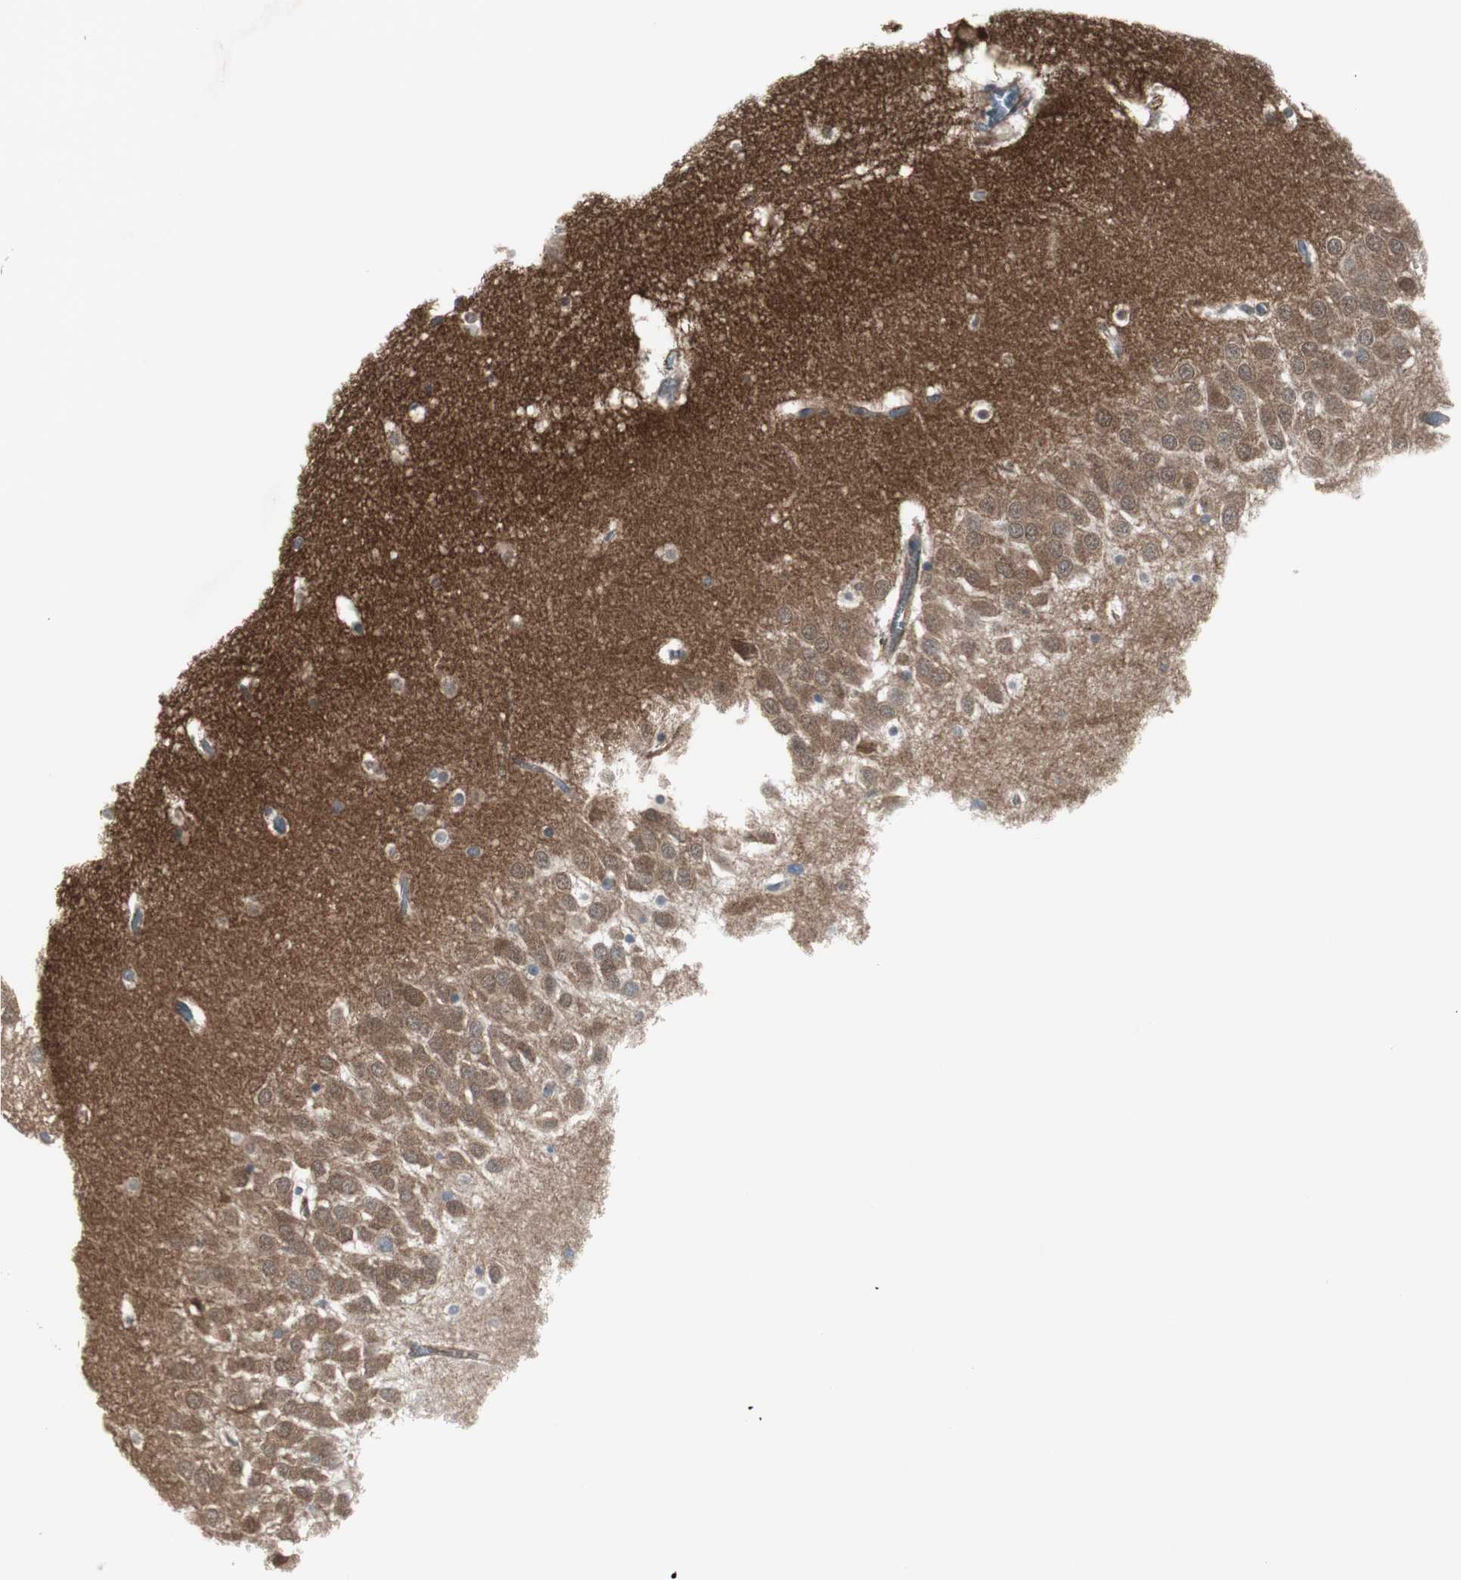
{"staining": {"intensity": "negative", "quantity": "none", "location": "none"}, "tissue": "hippocampus", "cell_type": "Glial cells", "image_type": "normal", "snomed": [{"axis": "morphology", "description": "Normal tissue, NOS"}, {"axis": "topography", "description": "Hippocampus"}], "caption": "An image of hippocampus stained for a protein shows no brown staining in glial cells.", "gene": "SRCIN1", "patient": {"sex": "male", "age": 45}}